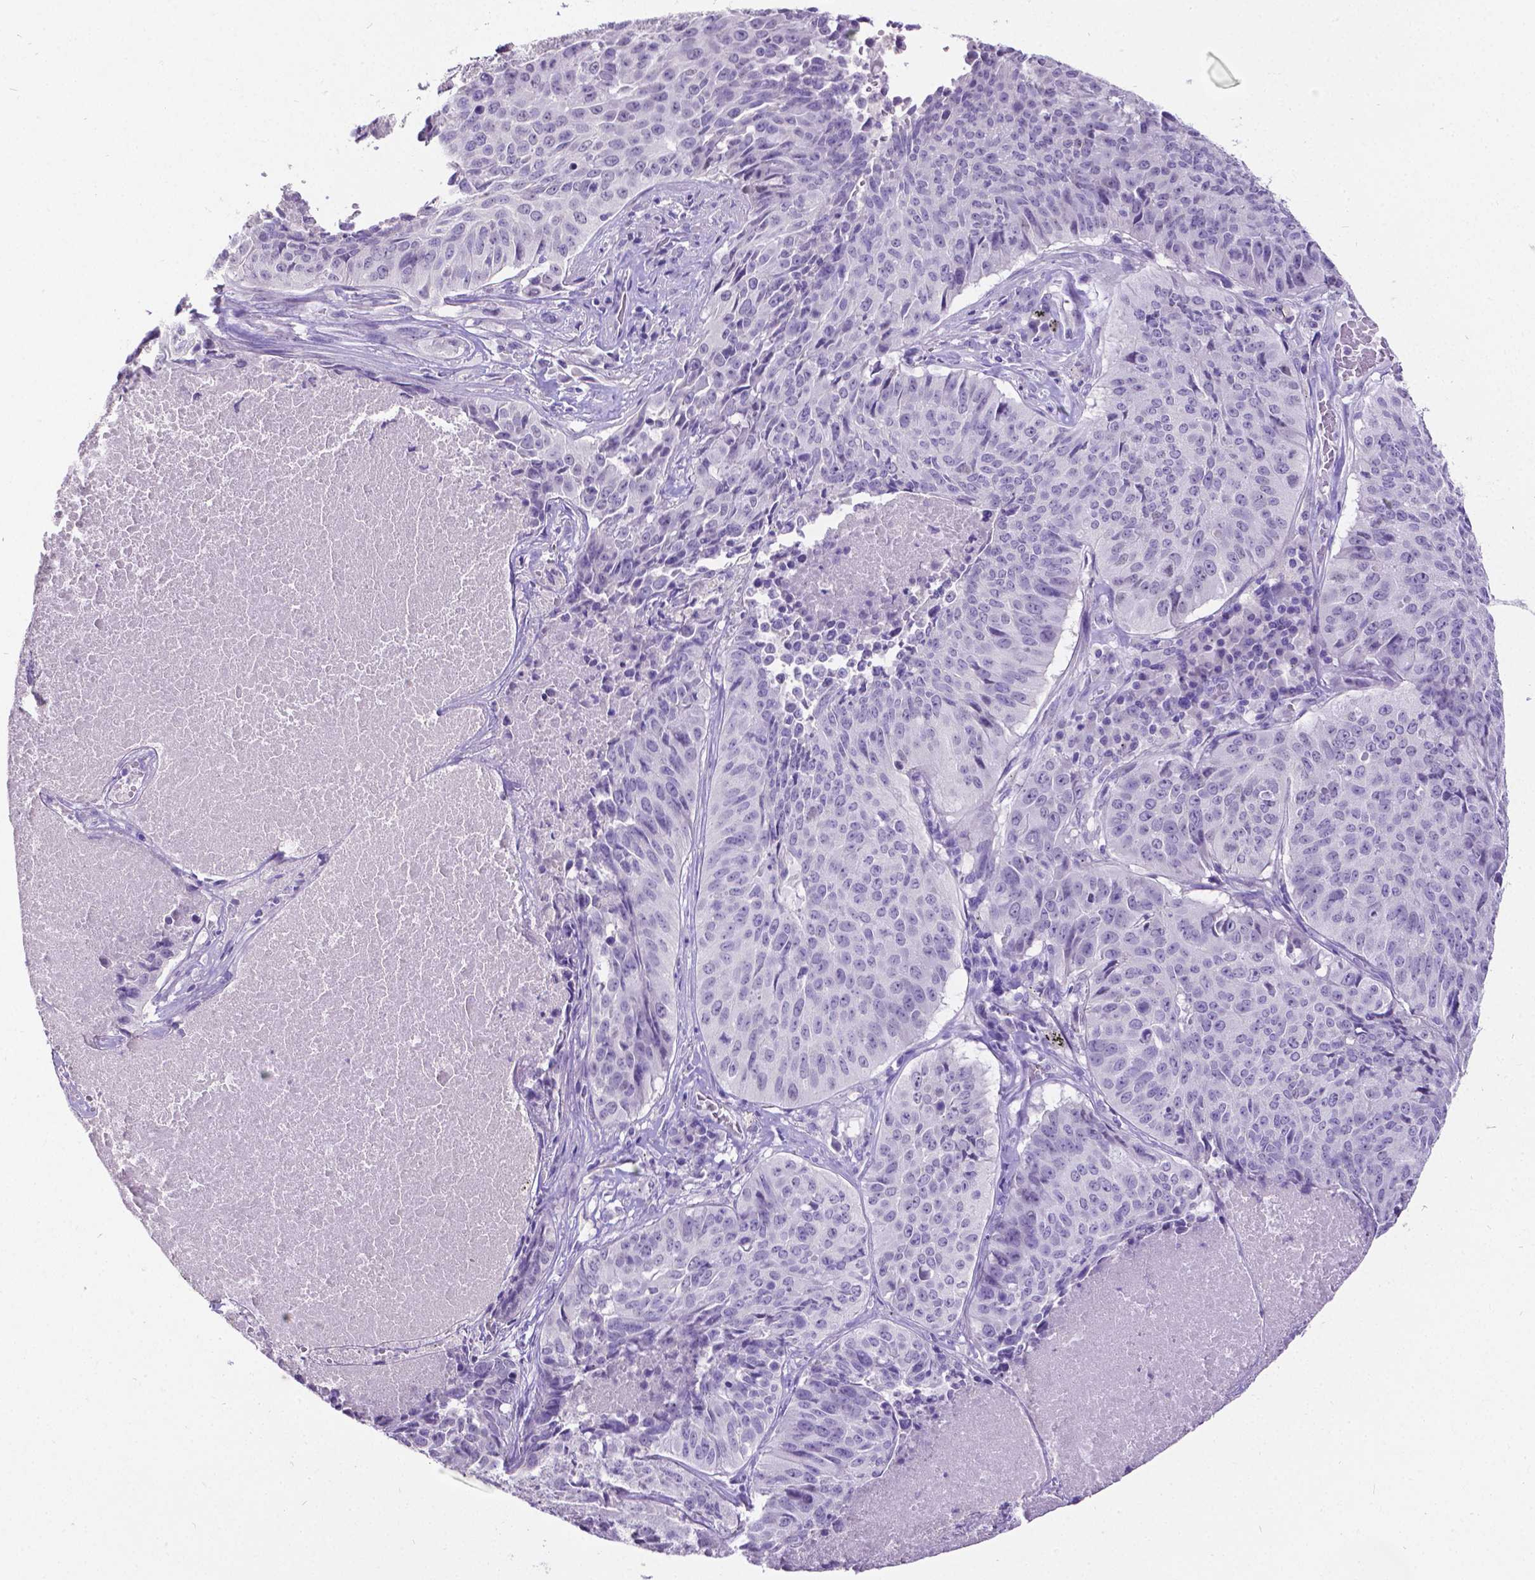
{"staining": {"intensity": "negative", "quantity": "none", "location": "none"}, "tissue": "lung cancer", "cell_type": "Tumor cells", "image_type": "cancer", "snomed": [{"axis": "morphology", "description": "Normal tissue, NOS"}, {"axis": "morphology", "description": "Squamous cell carcinoma, NOS"}, {"axis": "topography", "description": "Bronchus"}, {"axis": "topography", "description": "Lung"}], "caption": "Immunohistochemistry (IHC) histopathology image of neoplastic tissue: human squamous cell carcinoma (lung) stained with DAB reveals no significant protein positivity in tumor cells. Nuclei are stained in blue.", "gene": "SATB2", "patient": {"sex": "male", "age": 64}}